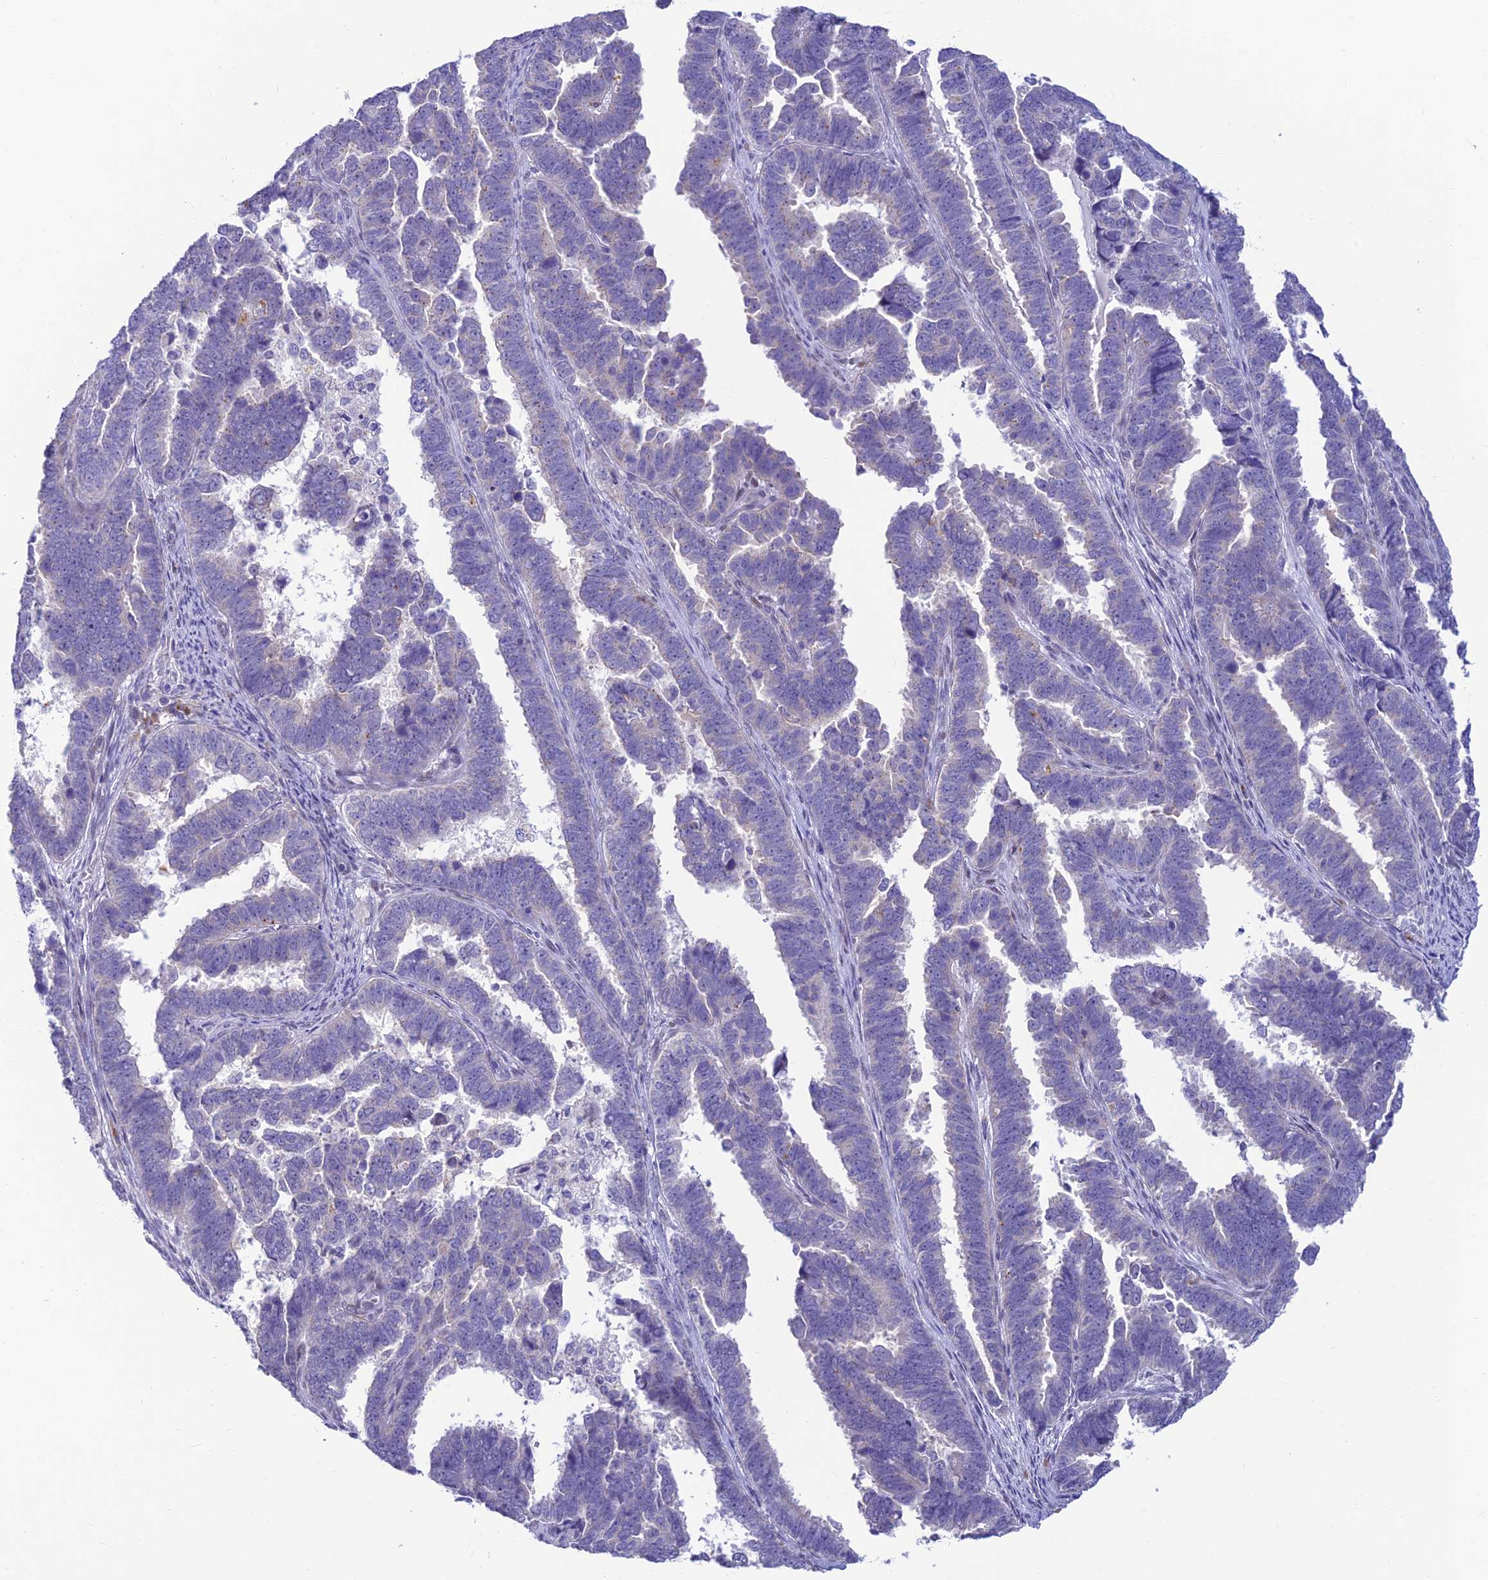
{"staining": {"intensity": "negative", "quantity": "none", "location": "none"}, "tissue": "endometrial cancer", "cell_type": "Tumor cells", "image_type": "cancer", "snomed": [{"axis": "morphology", "description": "Adenocarcinoma, NOS"}, {"axis": "topography", "description": "Endometrium"}], "caption": "The photomicrograph demonstrates no significant expression in tumor cells of endometrial adenocarcinoma. (Stains: DAB (3,3'-diaminobenzidine) immunohistochemistry (IHC) with hematoxylin counter stain, Microscopy: brightfield microscopy at high magnification).", "gene": "INKA1", "patient": {"sex": "female", "age": 75}}